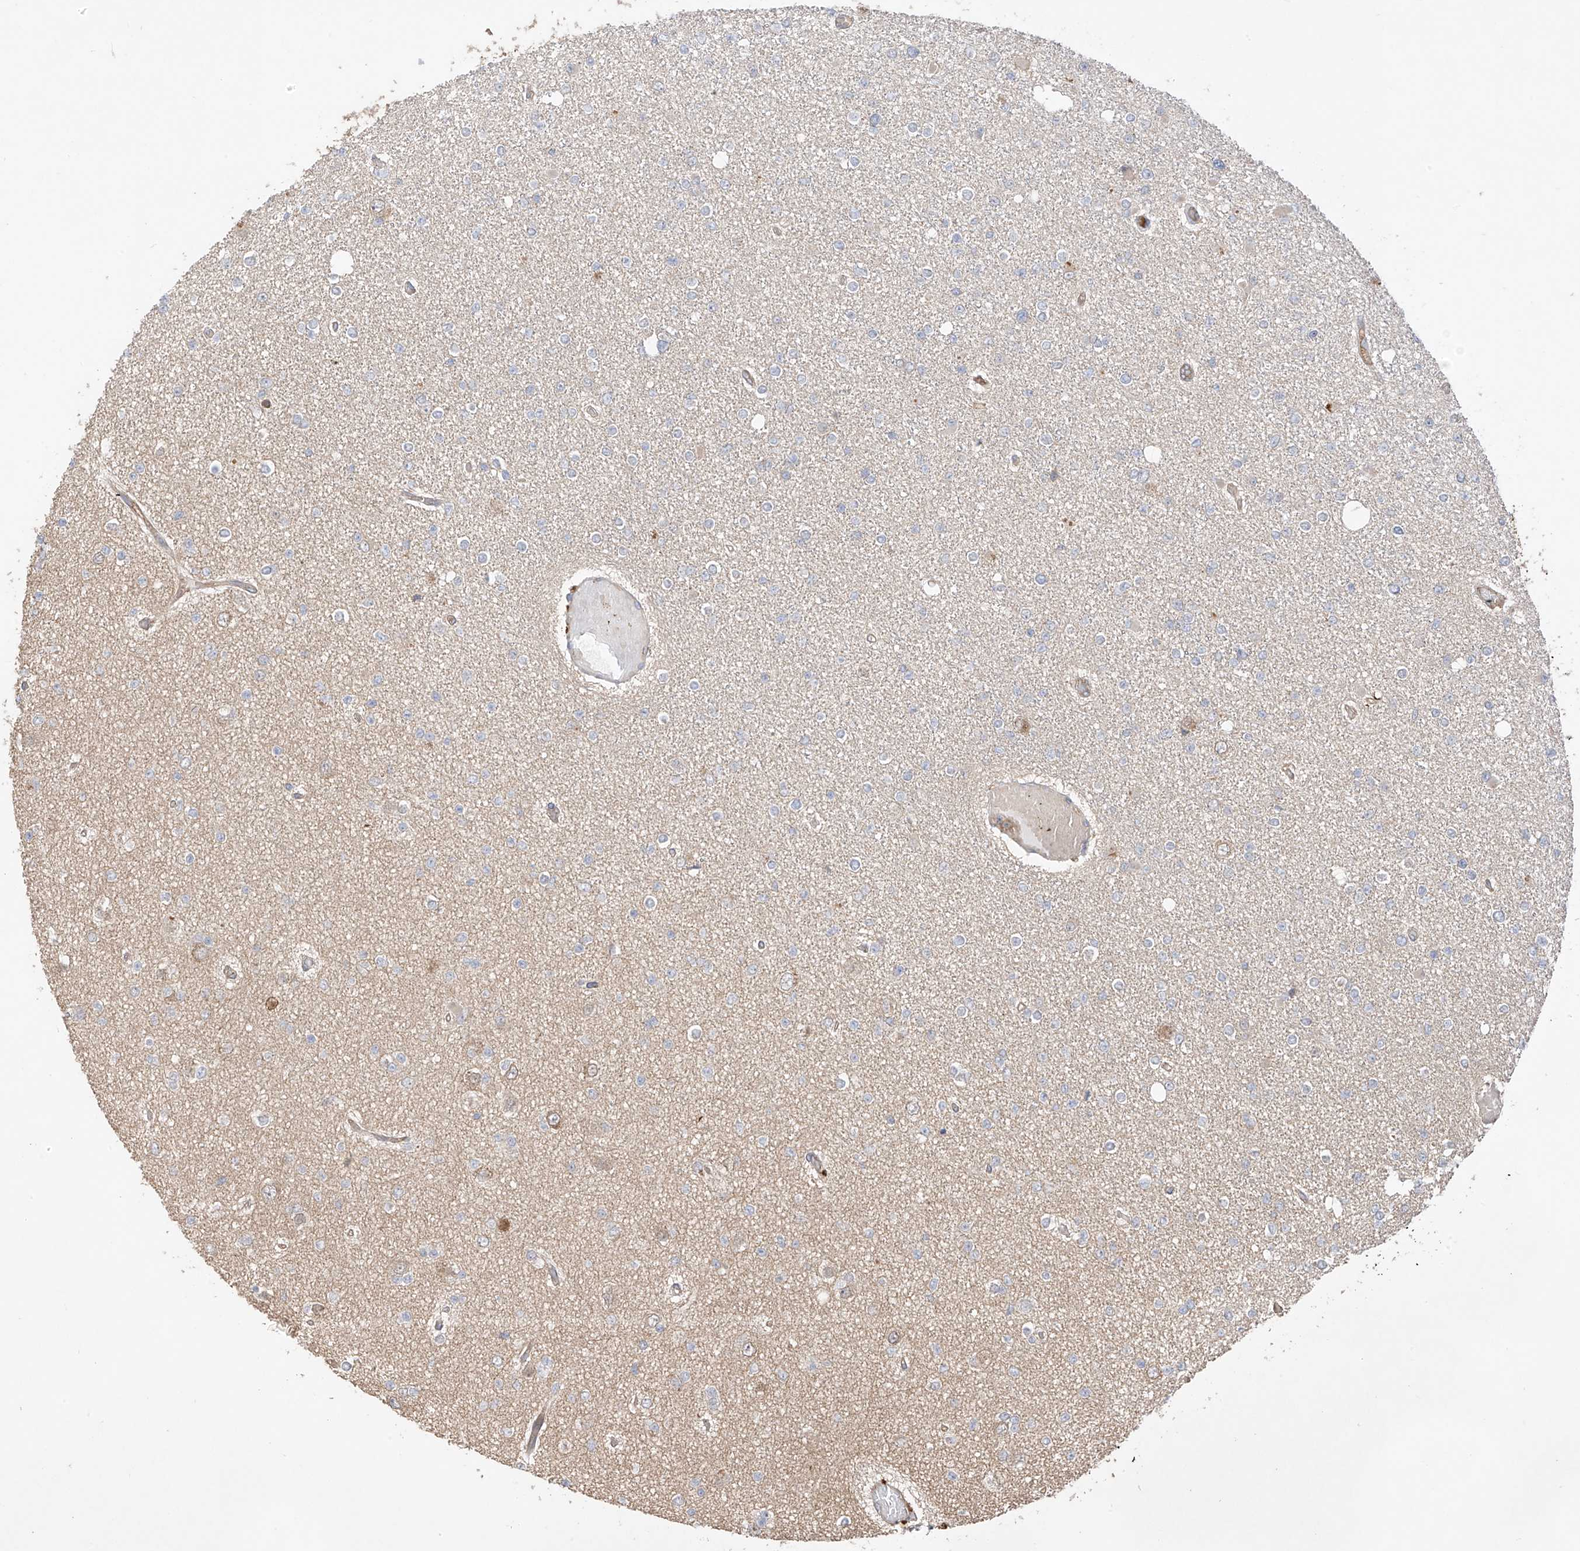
{"staining": {"intensity": "negative", "quantity": "none", "location": "none"}, "tissue": "glioma", "cell_type": "Tumor cells", "image_type": "cancer", "snomed": [{"axis": "morphology", "description": "Glioma, malignant, Low grade"}, {"axis": "topography", "description": "Brain"}], "caption": "The photomicrograph displays no significant staining in tumor cells of glioma.", "gene": "CACNA2D4", "patient": {"sex": "female", "age": 22}}